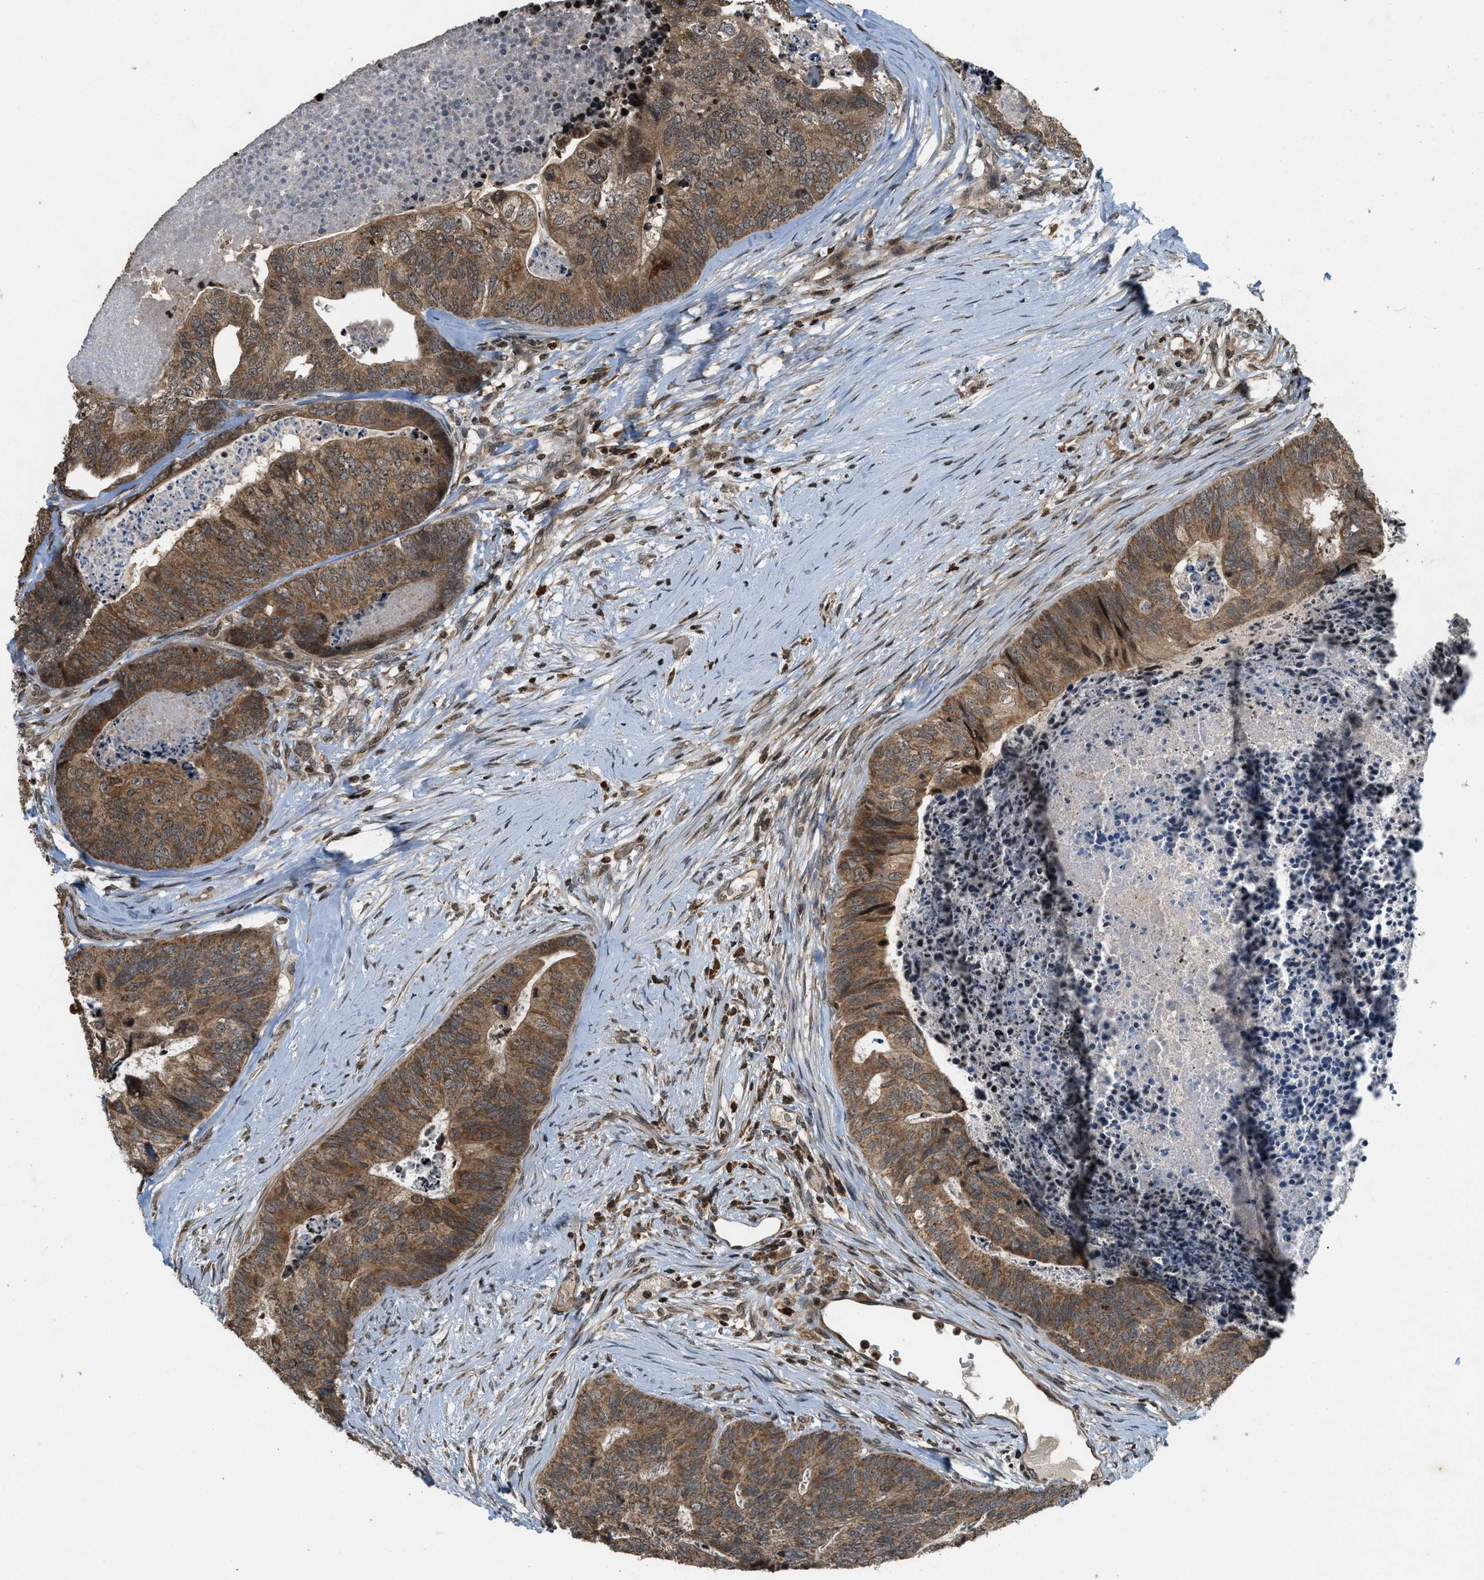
{"staining": {"intensity": "moderate", "quantity": ">75%", "location": "cytoplasmic/membranous,nuclear"}, "tissue": "colorectal cancer", "cell_type": "Tumor cells", "image_type": "cancer", "snomed": [{"axis": "morphology", "description": "Adenocarcinoma, NOS"}, {"axis": "topography", "description": "Colon"}], "caption": "Protein analysis of adenocarcinoma (colorectal) tissue demonstrates moderate cytoplasmic/membranous and nuclear positivity in approximately >75% of tumor cells.", "gene": "SIAH1", "patient": {"sex": "female", "age": 67}}